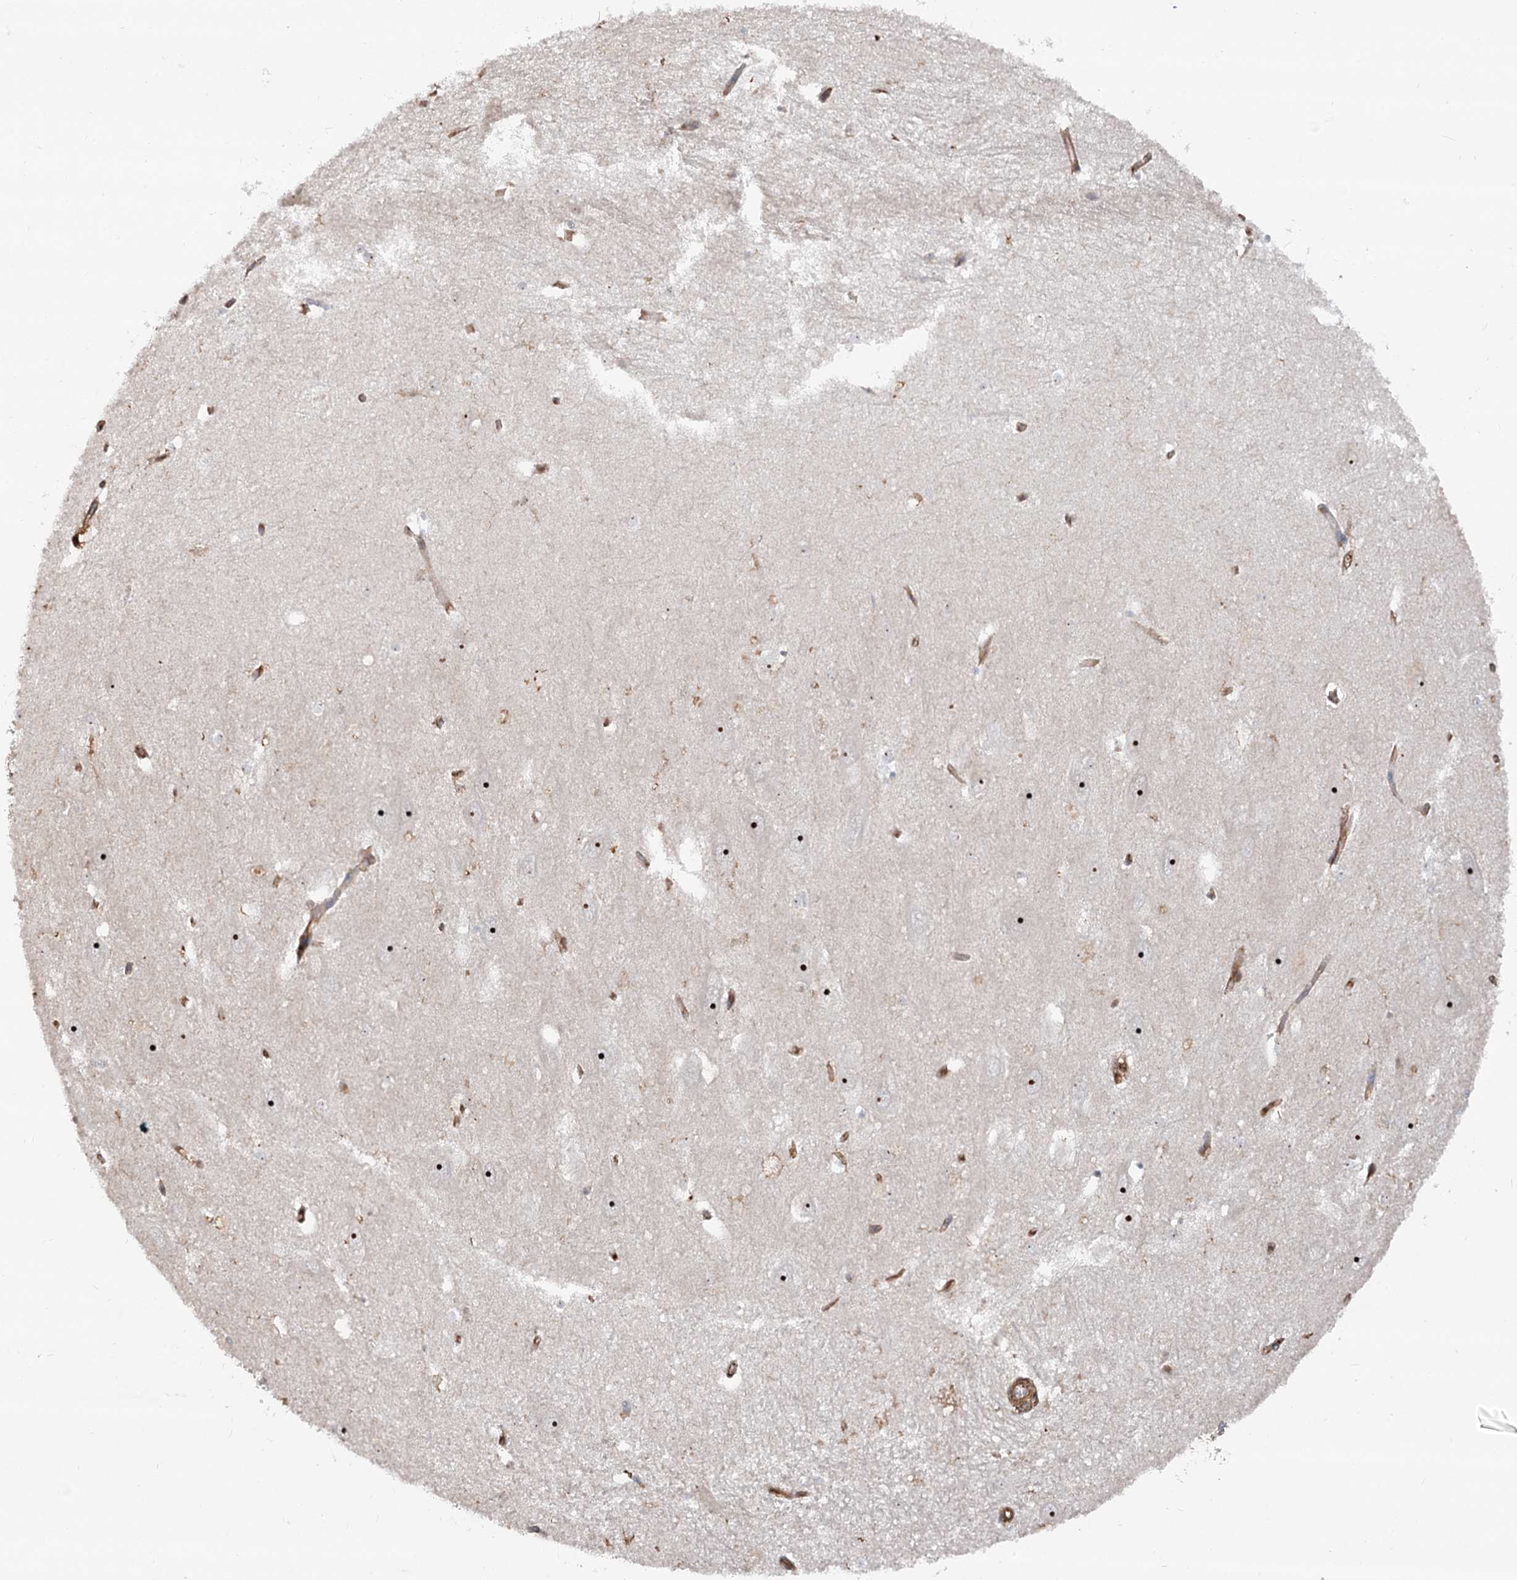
{"staining": {"intensity": "weak", "quantity": "<25%", "location": "cytoplasmic/membranous"}, "tissue": "hippocampus", "cell_type": "Glial cells", "image_type": "normal", "snomed": [{"axis": "morphology", "description": "Normal tissue, NOS"}, {"axis": "topography", "description": "Hippocampus"}], "caption": "This micrograph is of benign hippocampus stained with immunohistochemistry (IHC) to label a protein in brown with the nuclei are counter-stained blue. There is no staining in glial cells. (IHC, brightfield microscopy, high magnification).", "gene": "WDR36", "patient": {"sex": "female", "age": 64}}